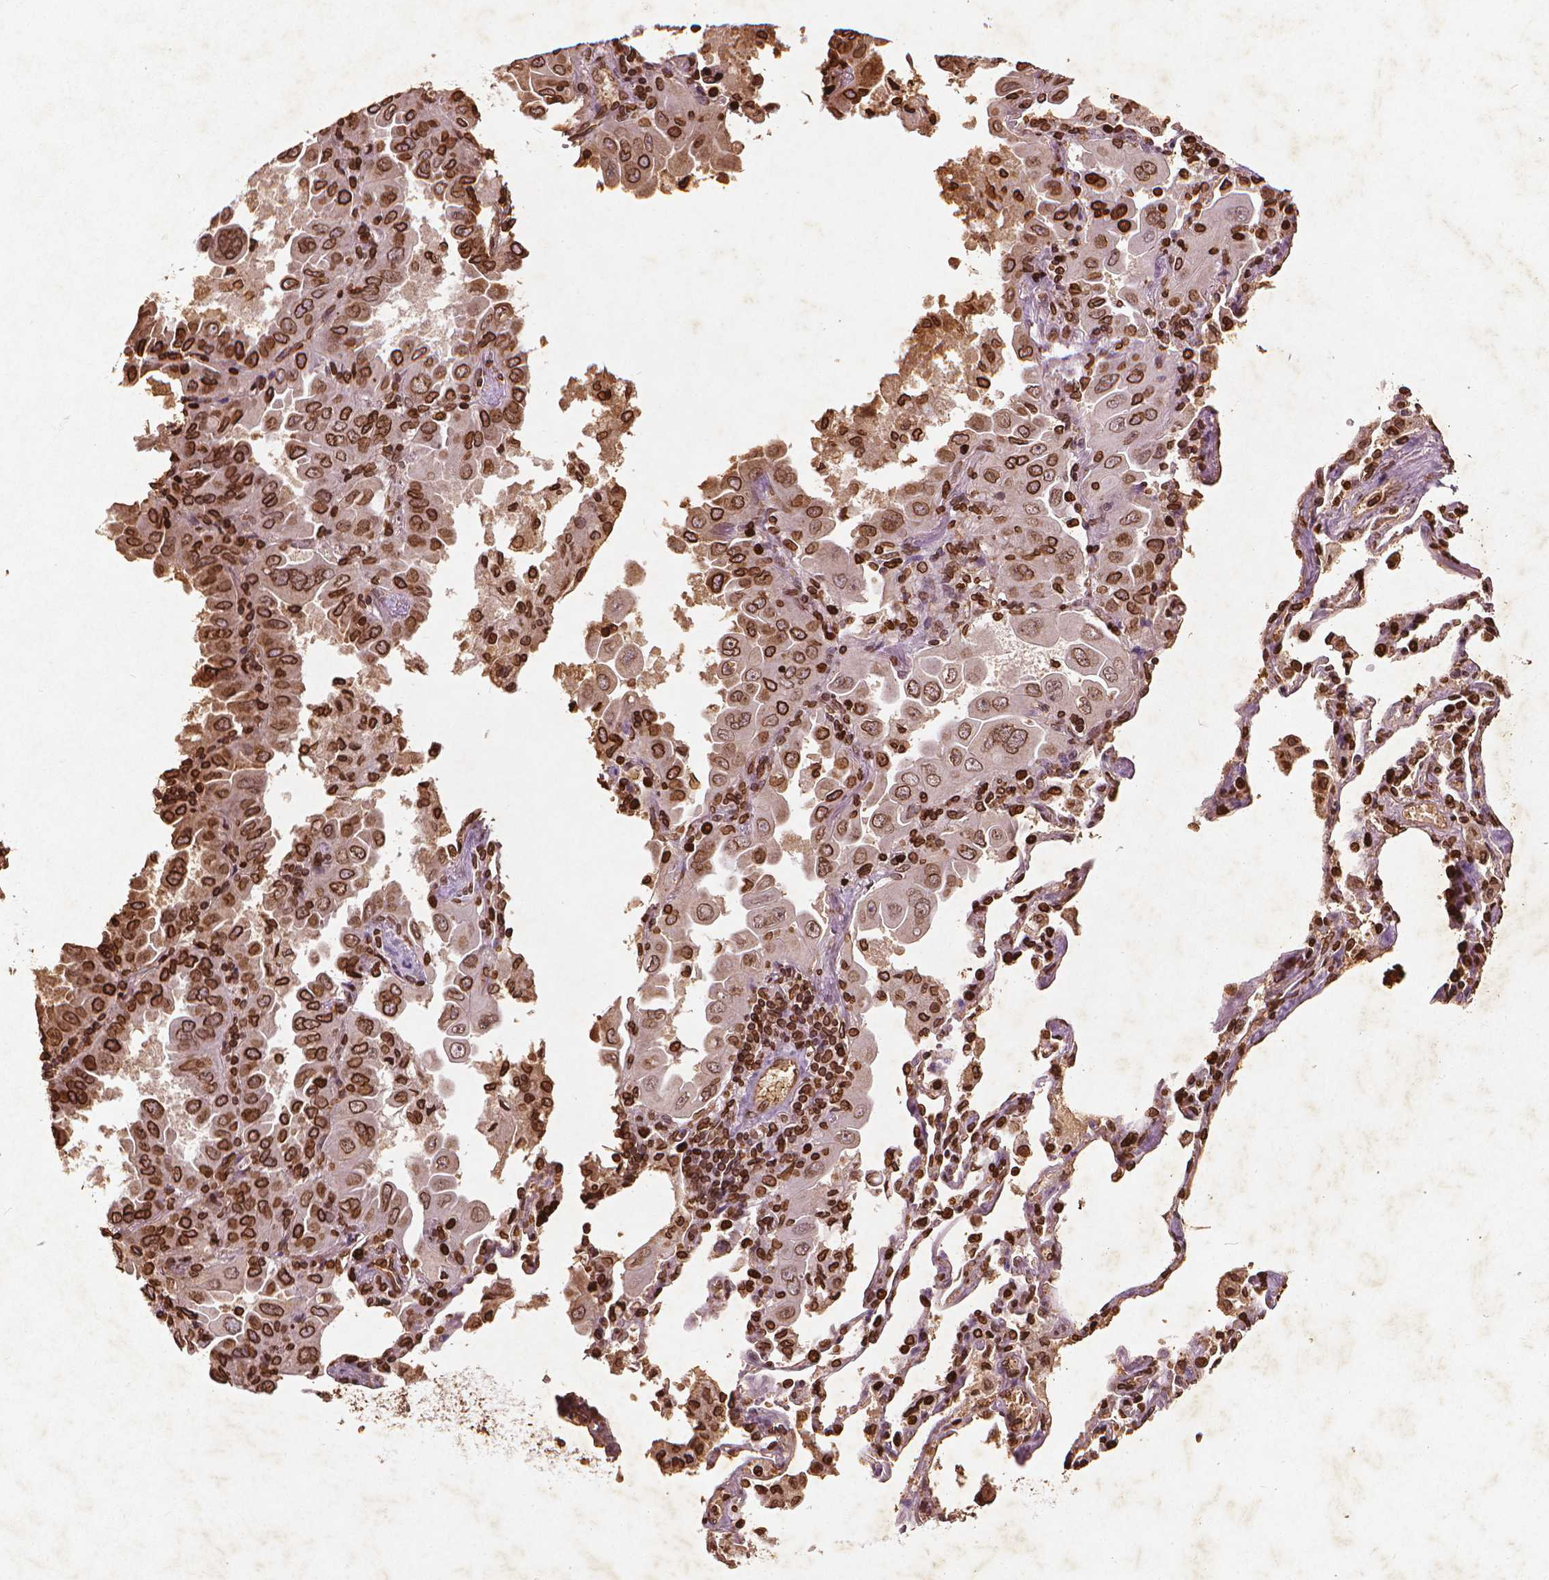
{"staining": {"intensity": "strong", "quantity": ">75%", "location": "cytoplasmic/membranous,nuclear"}, "tissue": "lung cancer", "cell_type": "Tumor cells", "image_type": "cancer", "snomed": [{"axis": "morphology", "description": "Adenocarcinoma, NOS"}, {"axis": "topography", "description": "Lung"}], "caption": "The image demonstrates staining of lung cancer, revealing strong cytoplasmic/membranous and nuclear protein staining (brown color) within tumor cells.", "gene": "LMNB1", "patient": {"sex": "male", "age": 64}}